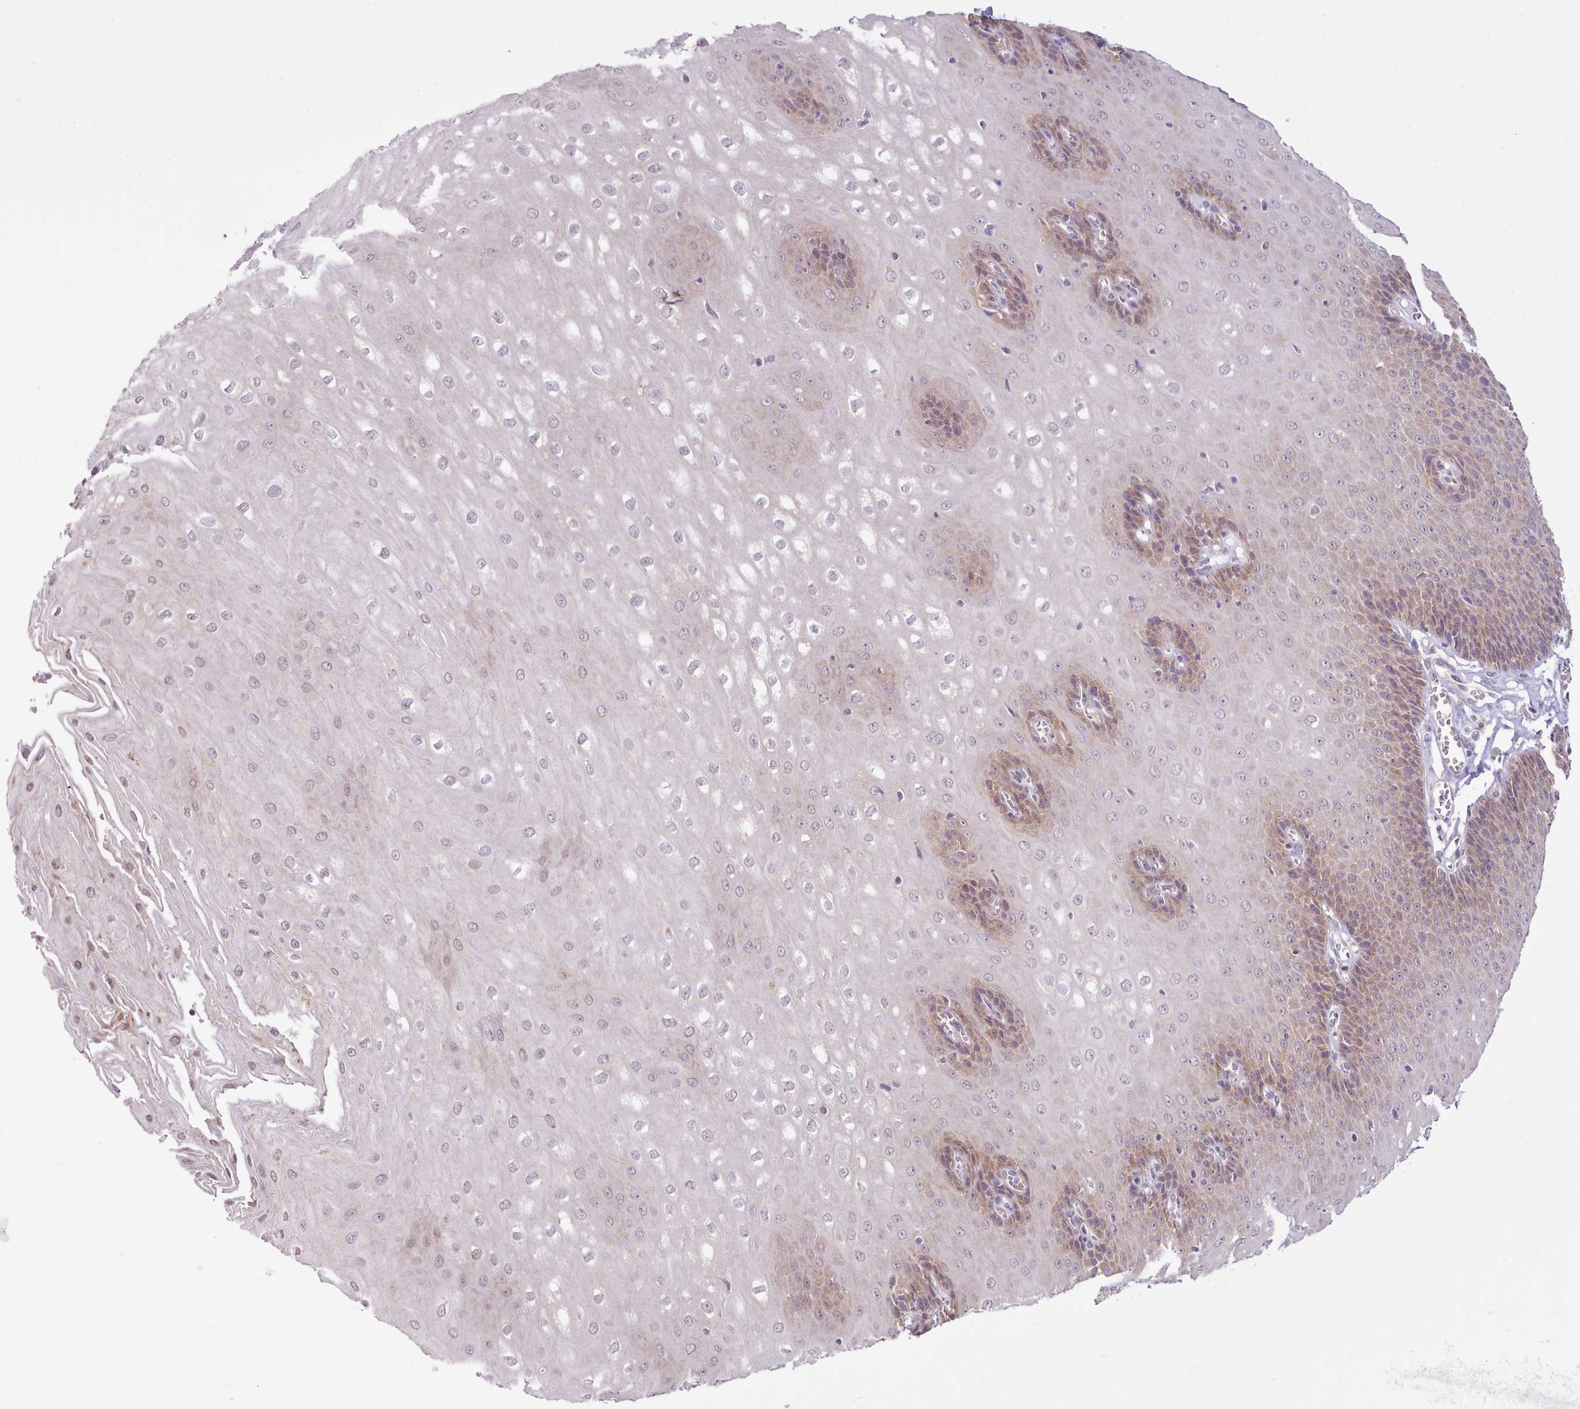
{"staining": {"intensity": "moderate", "quantity": "25%-75%", "location": "cytoplasmic/membranous"}, "tissue": "esophagus", "cell_type": "Squamous epithelial cells", "image_type": "normal", "snomed": [{"axis": "morphology", "description": "Normal tissue, NOS"}, {"axis": "topography", "description": "Esophagus"}], "caption": "Brown immunohistochemical staining in unremarkable human esophagus shows moderate cytoplasmic/membranous staining in approximately 25%-75% of squamous epithelial cells.", "gene": "SEC61B", "patient": {"sex": "male", "age": 60}}